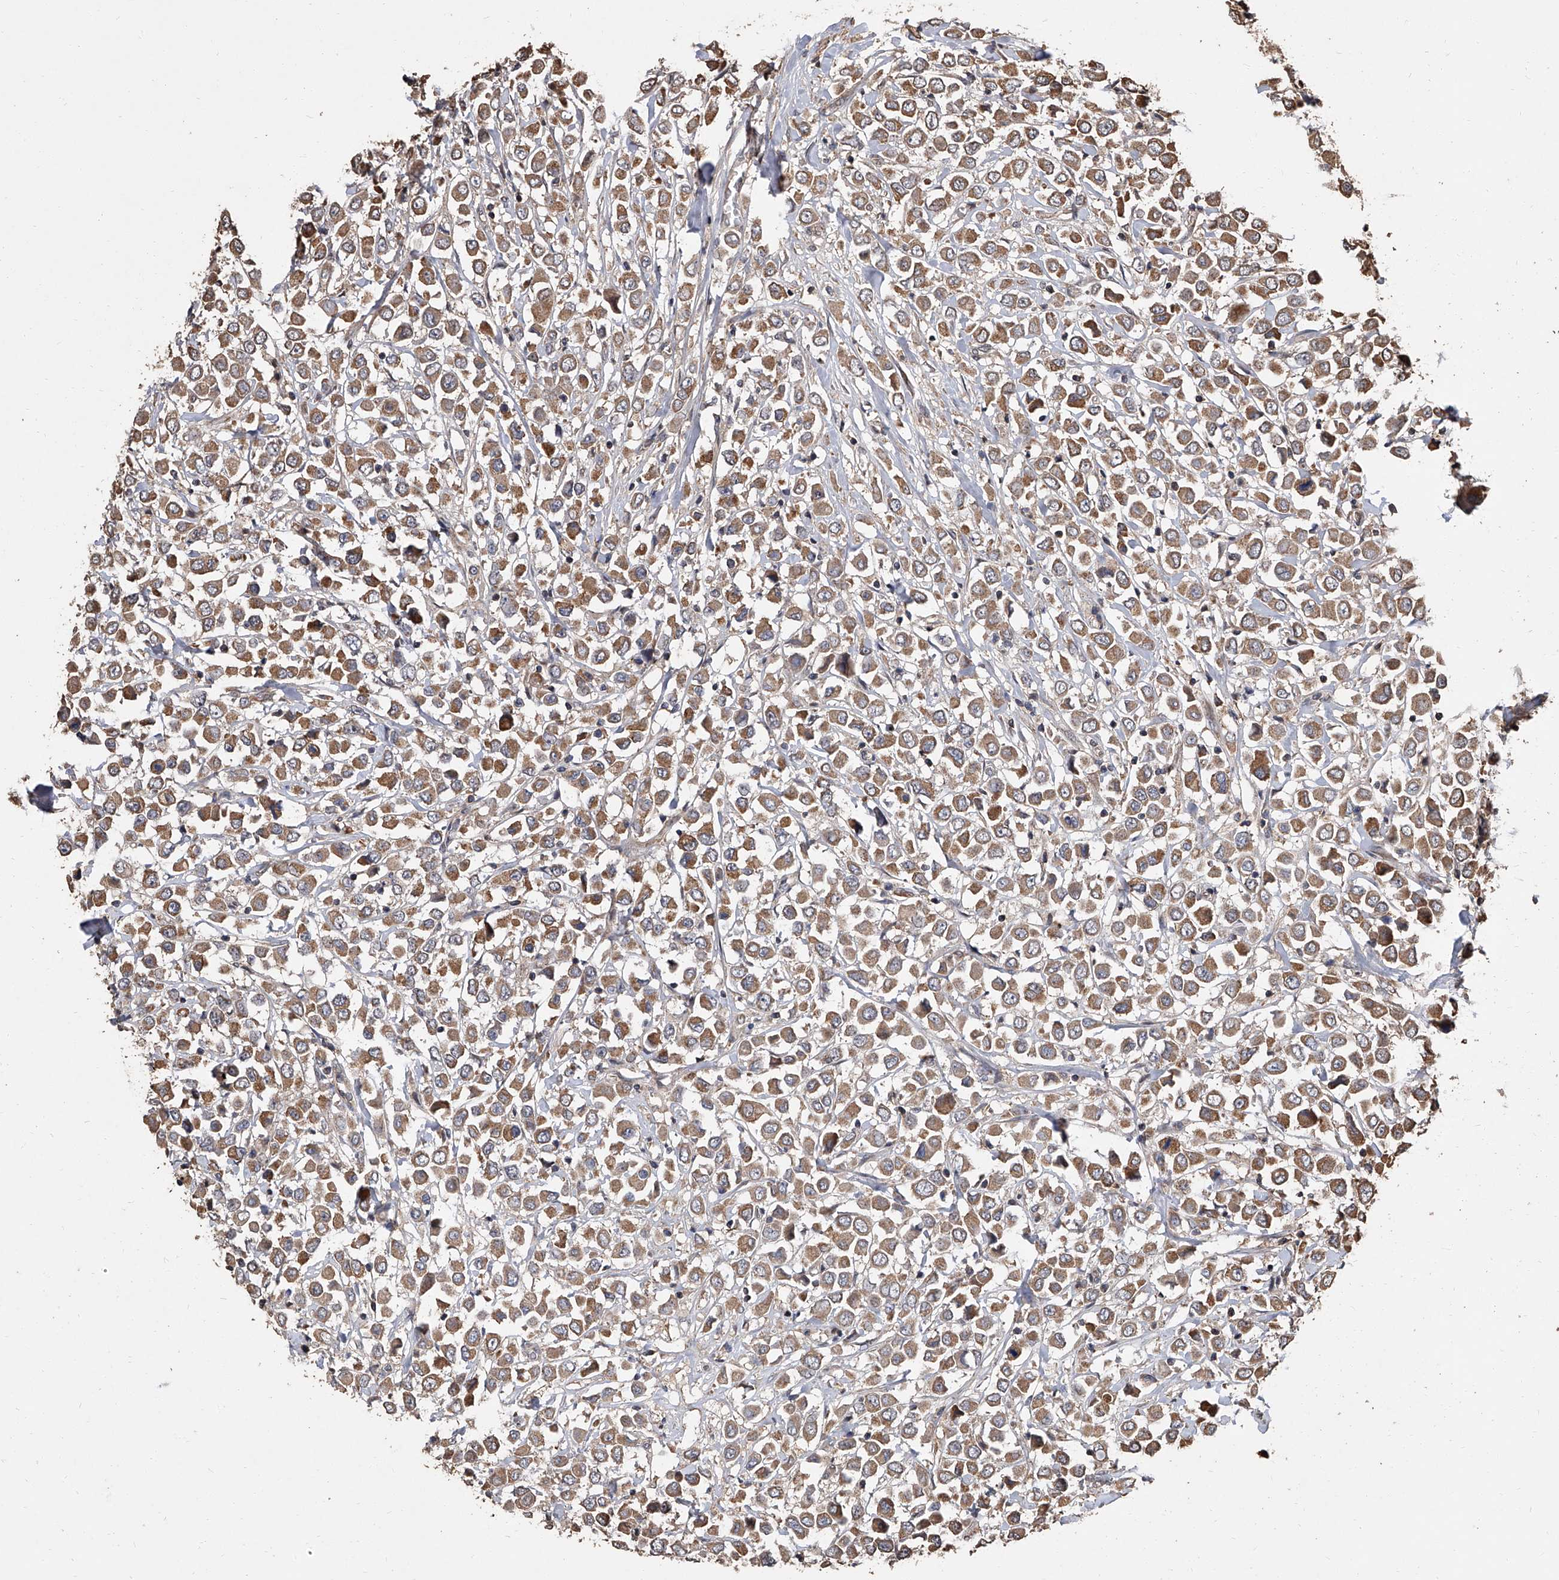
{"staining": {"intensity": "moderate", "quantity": ">75%", "location": "cytoplasmic/membranous"}, "tissue": "breast cancer", "cell_type": "Tumor cells", "image_type": "cancer", "snomed": [{"axis": "morphology", "description": "Duct carcinoma"}, {"axis": "topography", "description": "Breast"}], "caption": "Immunohistochemistry (IHC) (DAB) staining of human breast cancer (infiltrating ductal carcinoma) demonstrates moderate cytoplasmic/membranous protein positivity in approximately >75% of tumor cells.", "gene": "LTV1", "patient": {"sex": "female", "age": 61}}